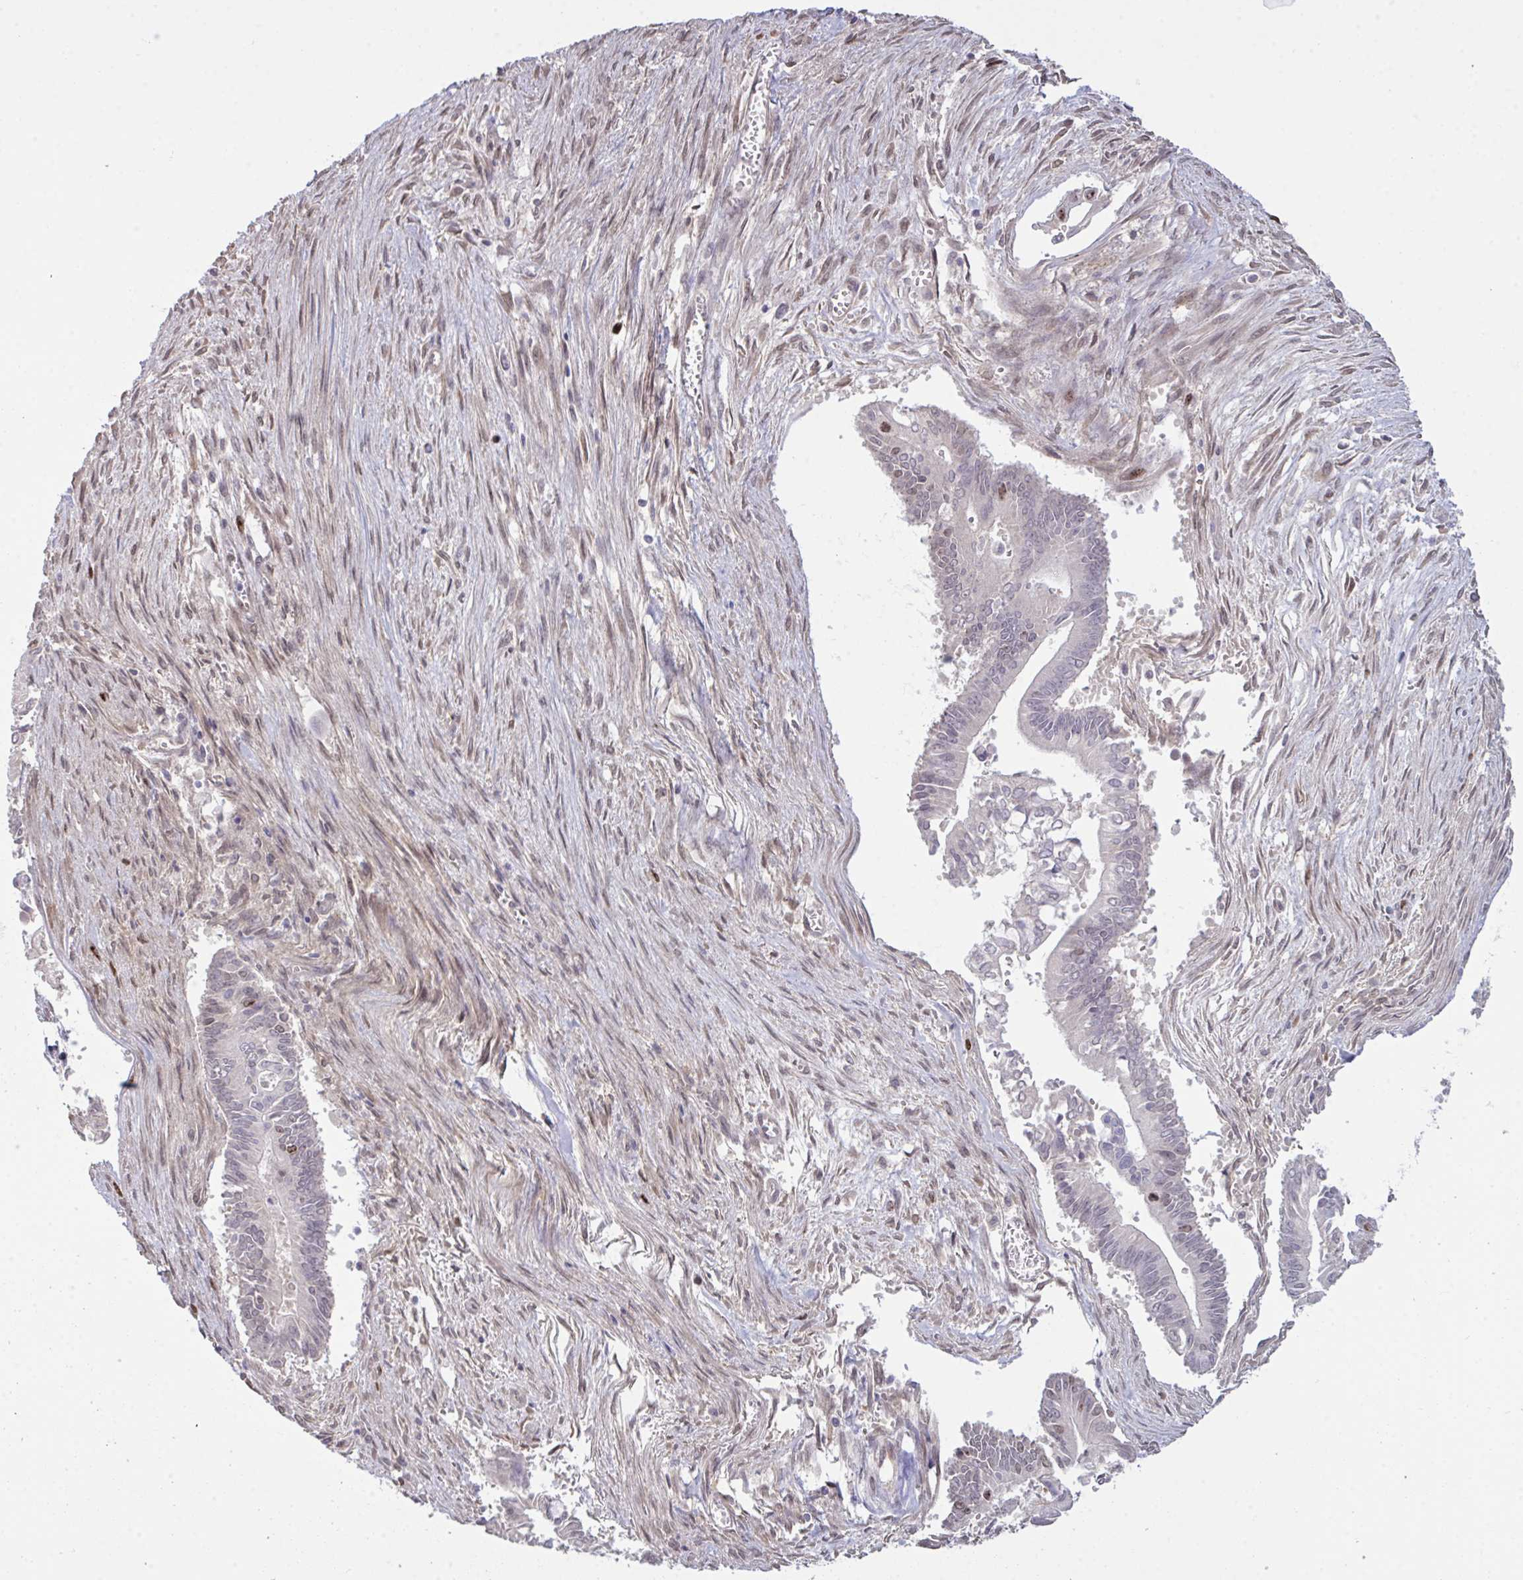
{"staining": {"intensity": "moderate", "quantity": "<25%", "location": "nuclear"}, "tissue": "pancreatic cancer", "cell_type": "Tumor cells", "image_type": "cancer", "snomed": [{"axis": "morphology", "description": "Adenocarcinoma, NOS"}, {"axis": "topography", "description": "Pancreas"}], "caption": "Moderate nuclear staining is identified in approximately <25% of tumor cells in pancreatic adenocarcinoma.", "gene": "SETD7", "patient": {"sex": "male", "age": 68}}